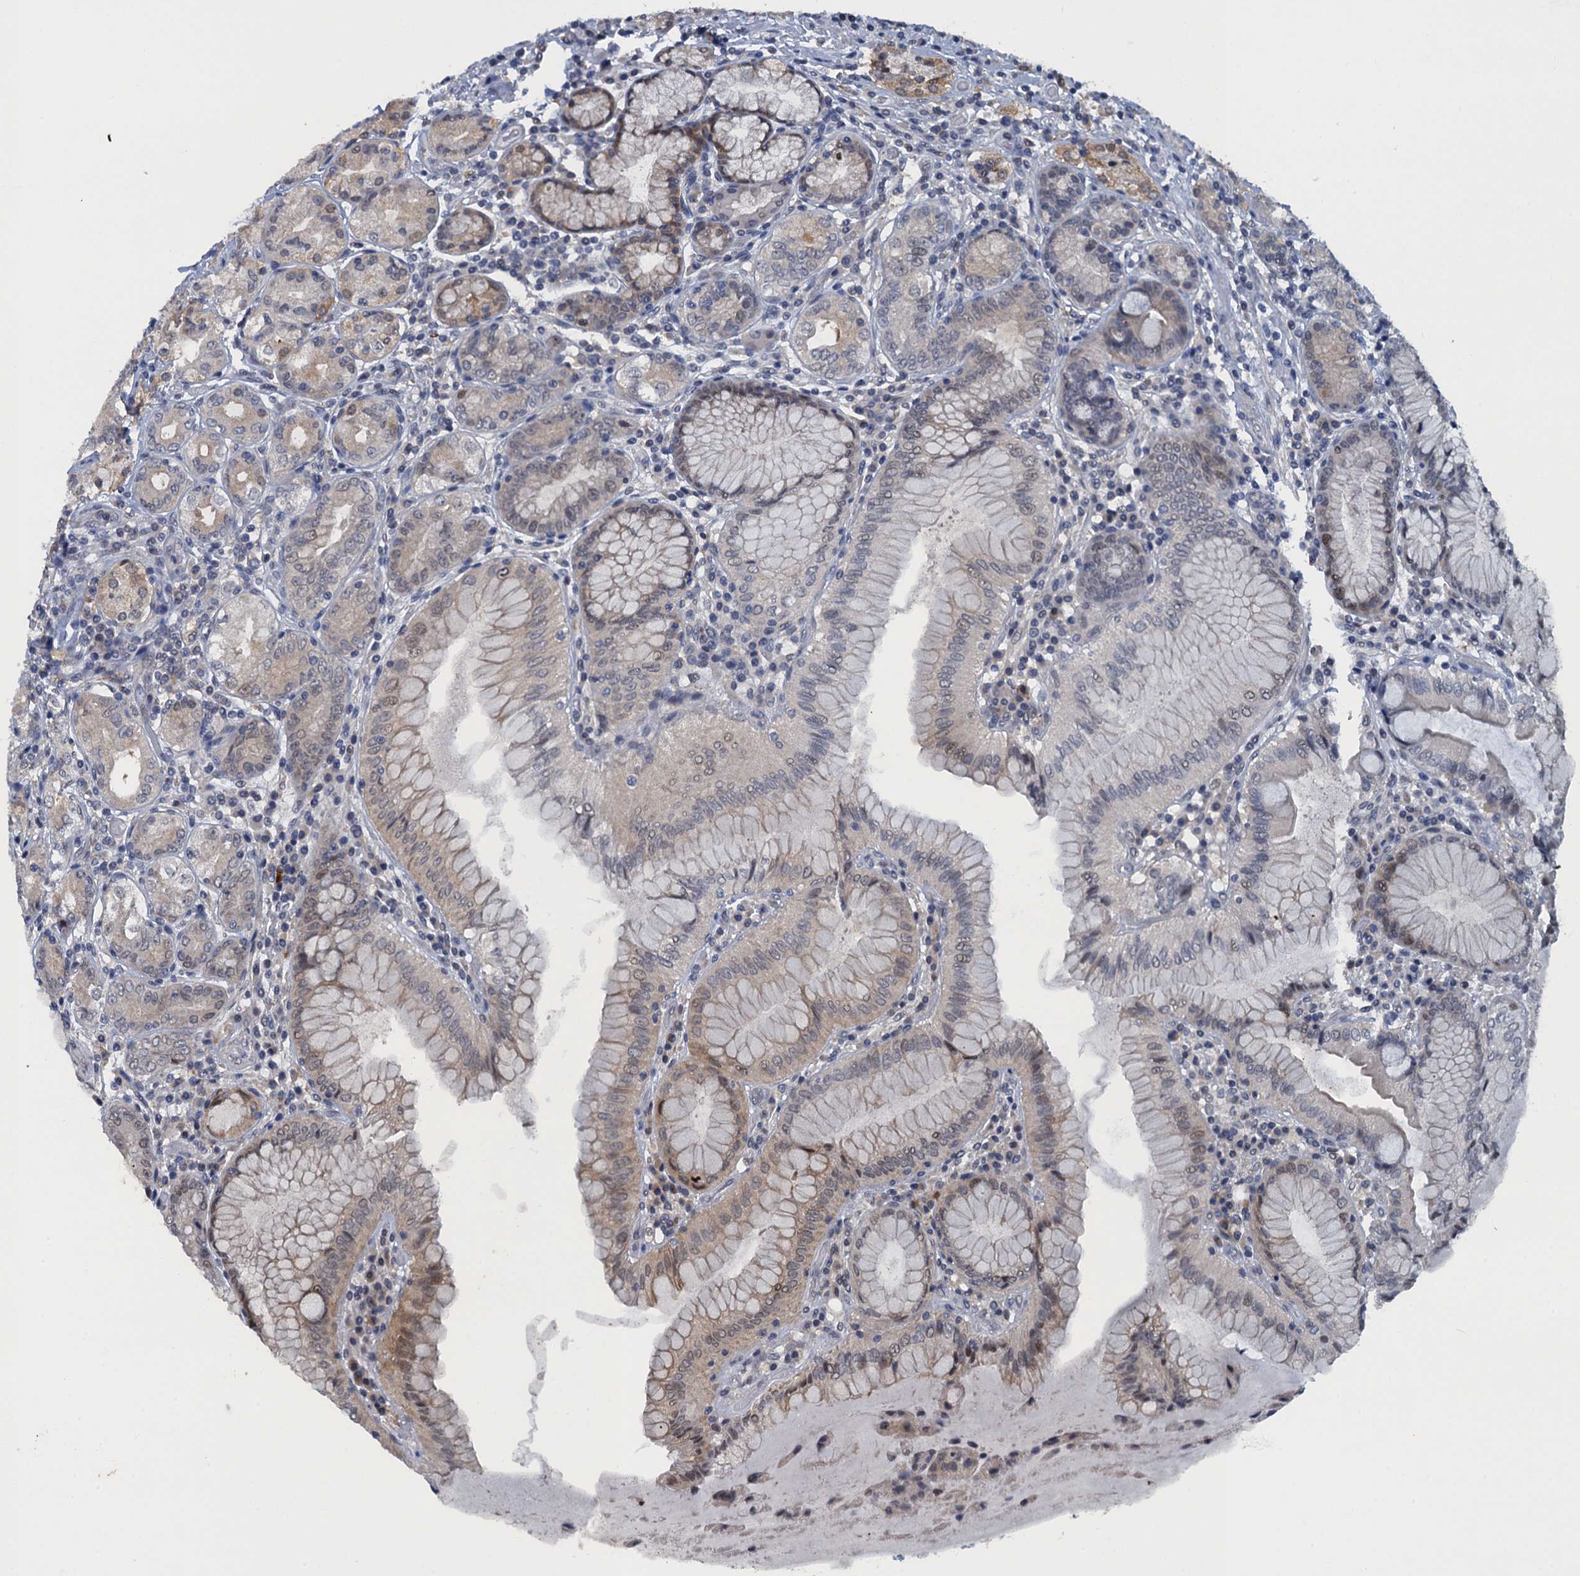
{"staining": {"intensity": "weak", "quantity": "25%-75%", "location": "cytoplasmic/membranous"}, "tissue": "stomach", "cell_type": "Glandular cells", "image_type": "normal", "snomed": [{"axis": "morphology", "description": "Normal tissue, NOS"}, {"axis": "topography", "description": "Stomach, upper"}, {"axis": "topography", "description": "Stomach, lower"}], "caption": "Normal stomach demonstrates weak cytoplasmic/membranous staining in about 25%-75% of glandular cells.", "gene": "MRFAP1", "patient": {"sex": "female", "age": 76}}